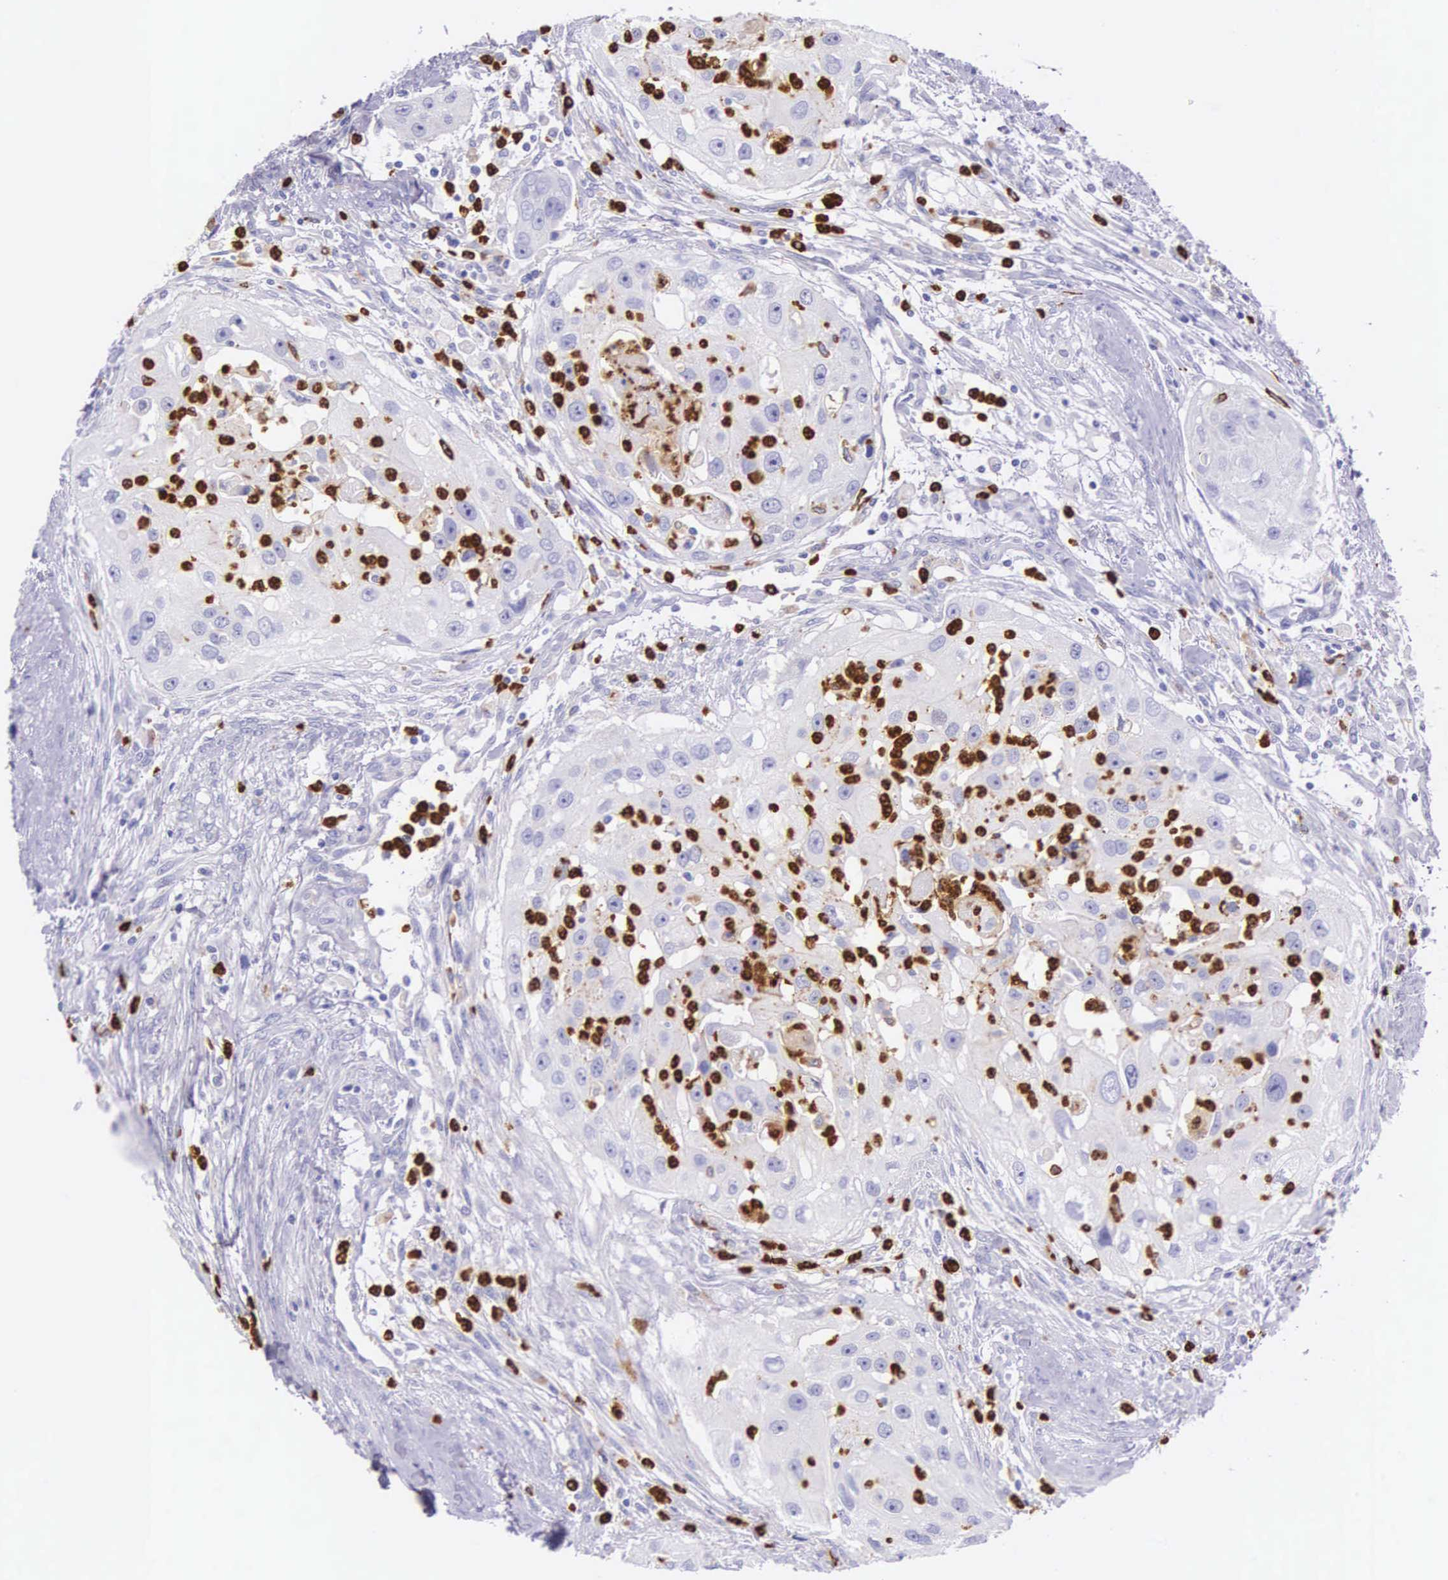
{"staining": {"intensity": "negative", "quantity": "none", "location": "none"}, "tissue": "head and neck cancer", "cell_type": "Tumor cells", "image_type": "cancer", "snomed": [{"axis": "morphology", "description": "Squamous cell carcinoma, NOS"}, {"axis": "topography", "description": "Head-Neck"}], "caption": "DAB (3,3'-diaminobenzidine) immunohistochemical staining of squamous cell carcinoma (head and neck) exhibits no significant staining in tumor cells.", "gene": "FCN1", "patient": {"sex": "male", "age": 64}}